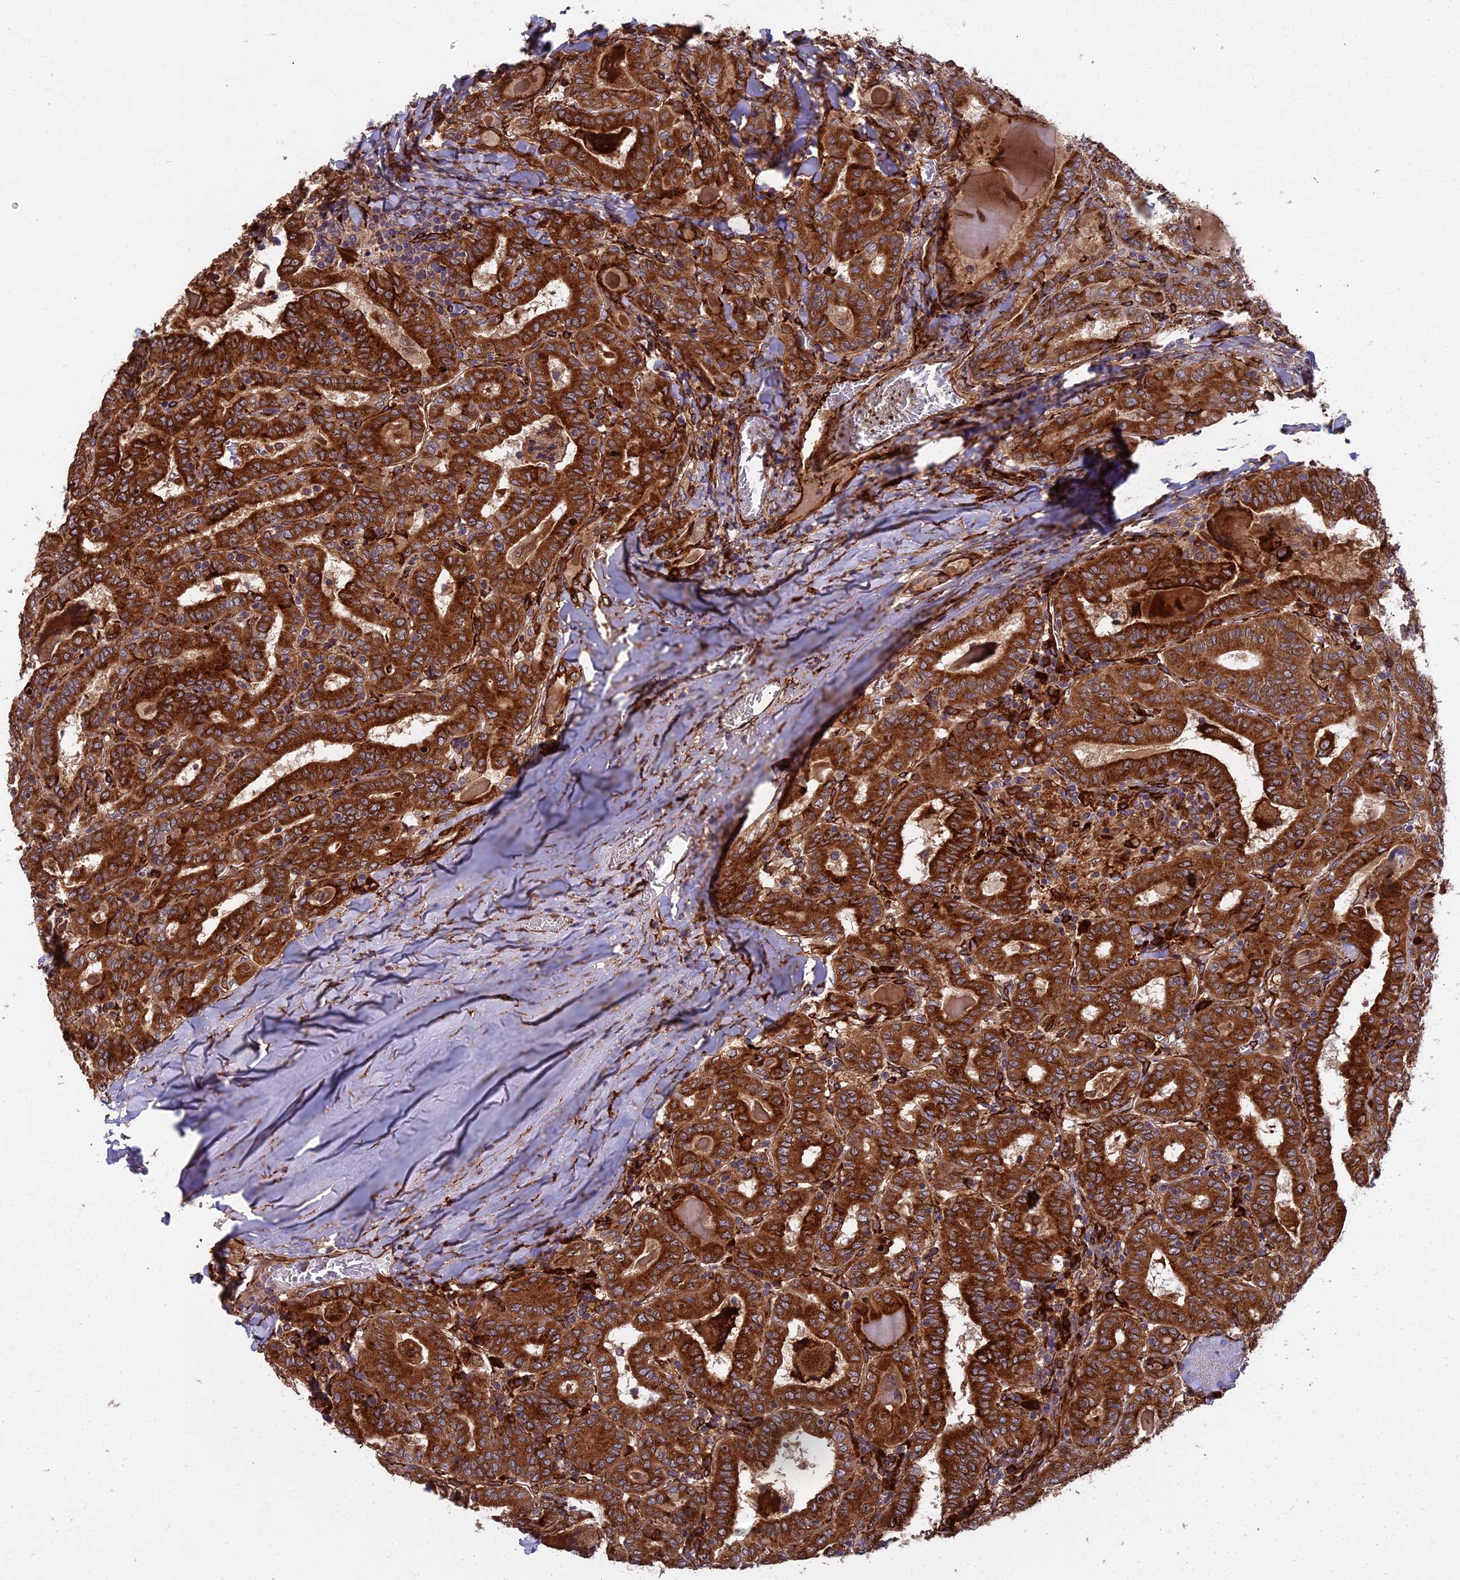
{"staining": {"intensity": "strong", "quantity": ">75%", "location": "cytoplasmic/membranous"}, "tissue": "thyroid cancer", "cell_type": "Tumor cells", "image_type": "cancer", "snomed": [{"axis": "morphology", "description": "Papillary adenocarcinoma, NOS"}, {"axis": "topography", "description": "Thyroid gland"}], "caption": "Immunohistochemistry micrograph of thyroid cancer stained for a protein (brown), which exhibits high levels of strong cytoplasmic/membranous positivity in about >75% of tumor cells.", "gene": "NDUFAF7", "patient": {"sex": "female", "age": 72}}